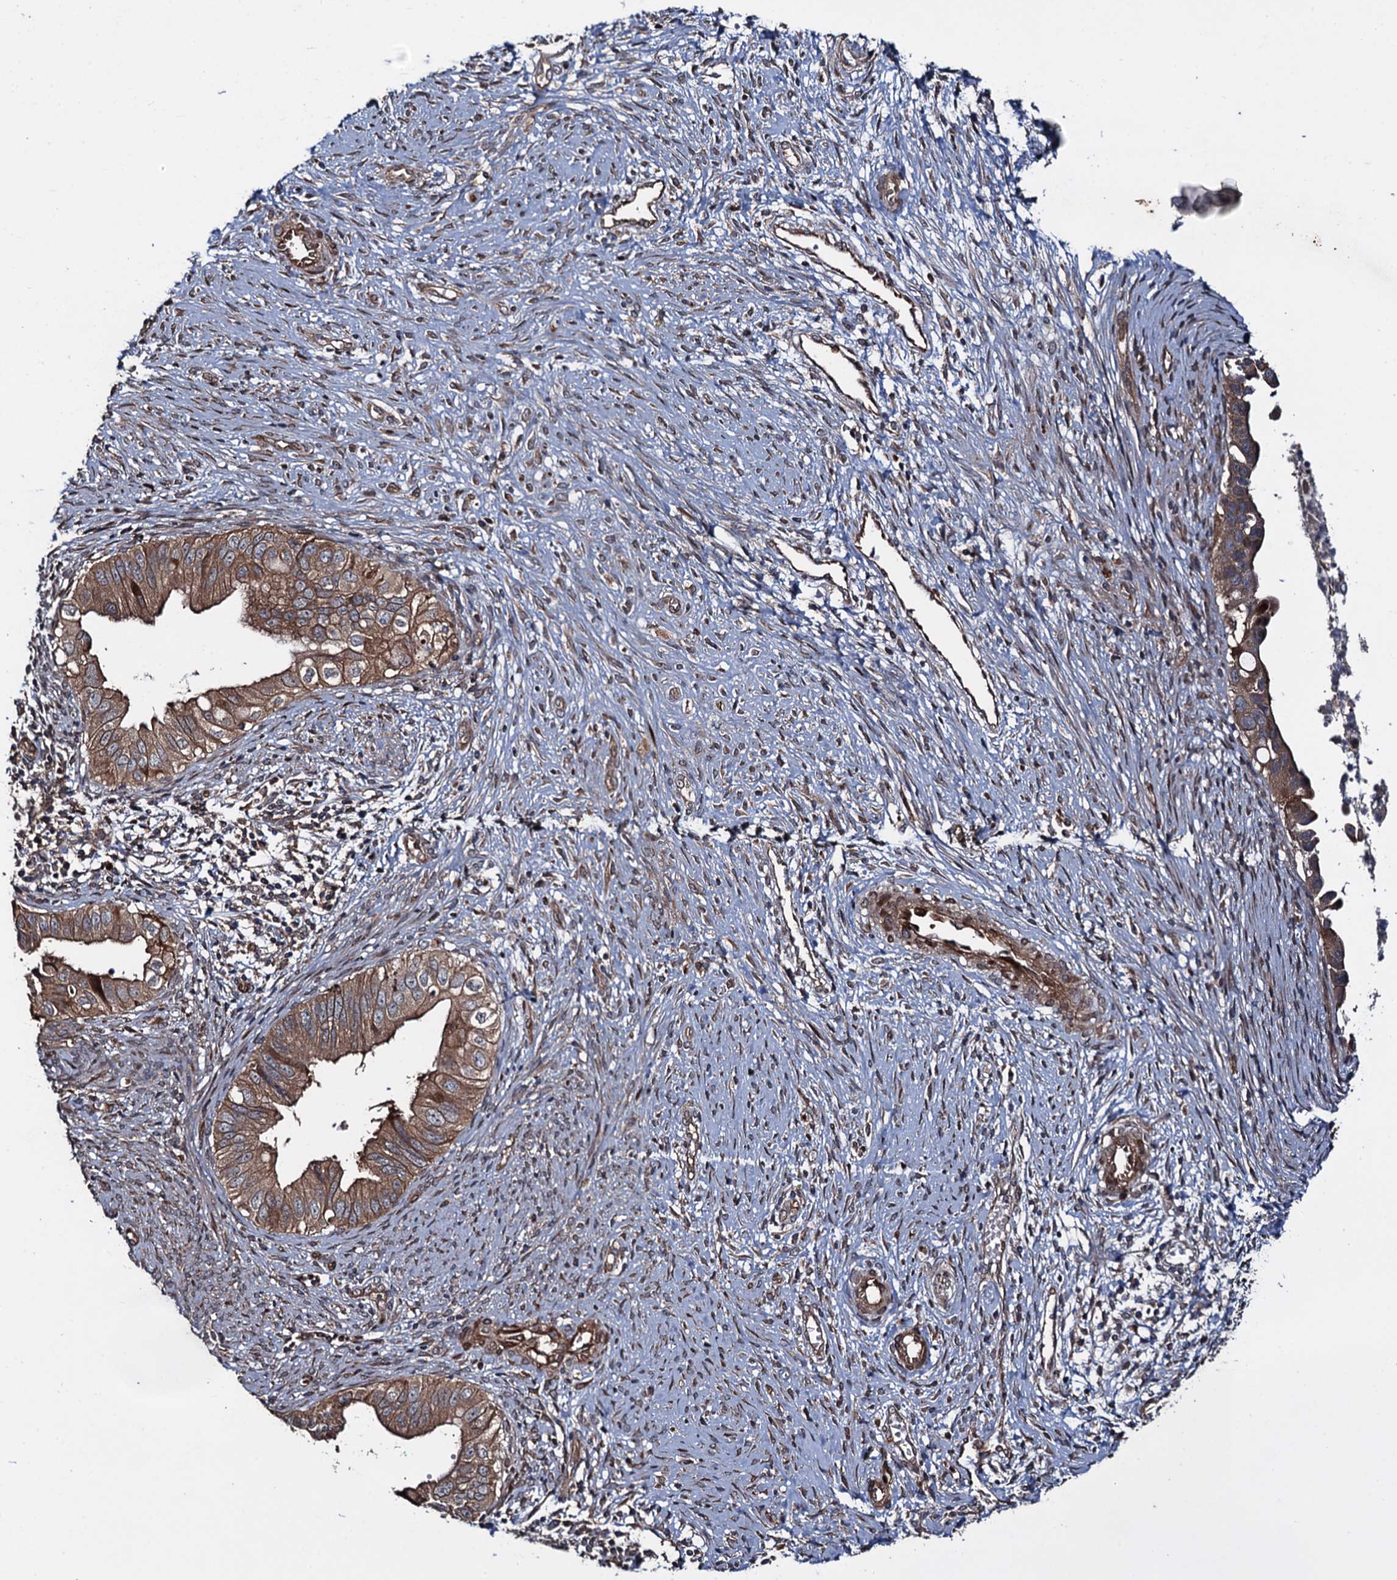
{"staining": {"intensity": "strong", "quantity": ">75%", "location": "cytoplasmic/membranous"}, "tissue": "cervical cancer", "cell_type": "Tumor cells", "image_type": "cancer", "snomed": [{"axis": "morphology", "description": "Adenocarcinoma, NOS"}, {"axis": "topography", "description": "Cervix"}], "caption": "This is a photomicrograph of immunohistochemistry (IHC) staining of cervical cancer, which shows strong staining in the cytoplasmic/membranous of tumor cells.", "gene": "RHOBTB1", "patient": {"sex": "female", "age": 42}}